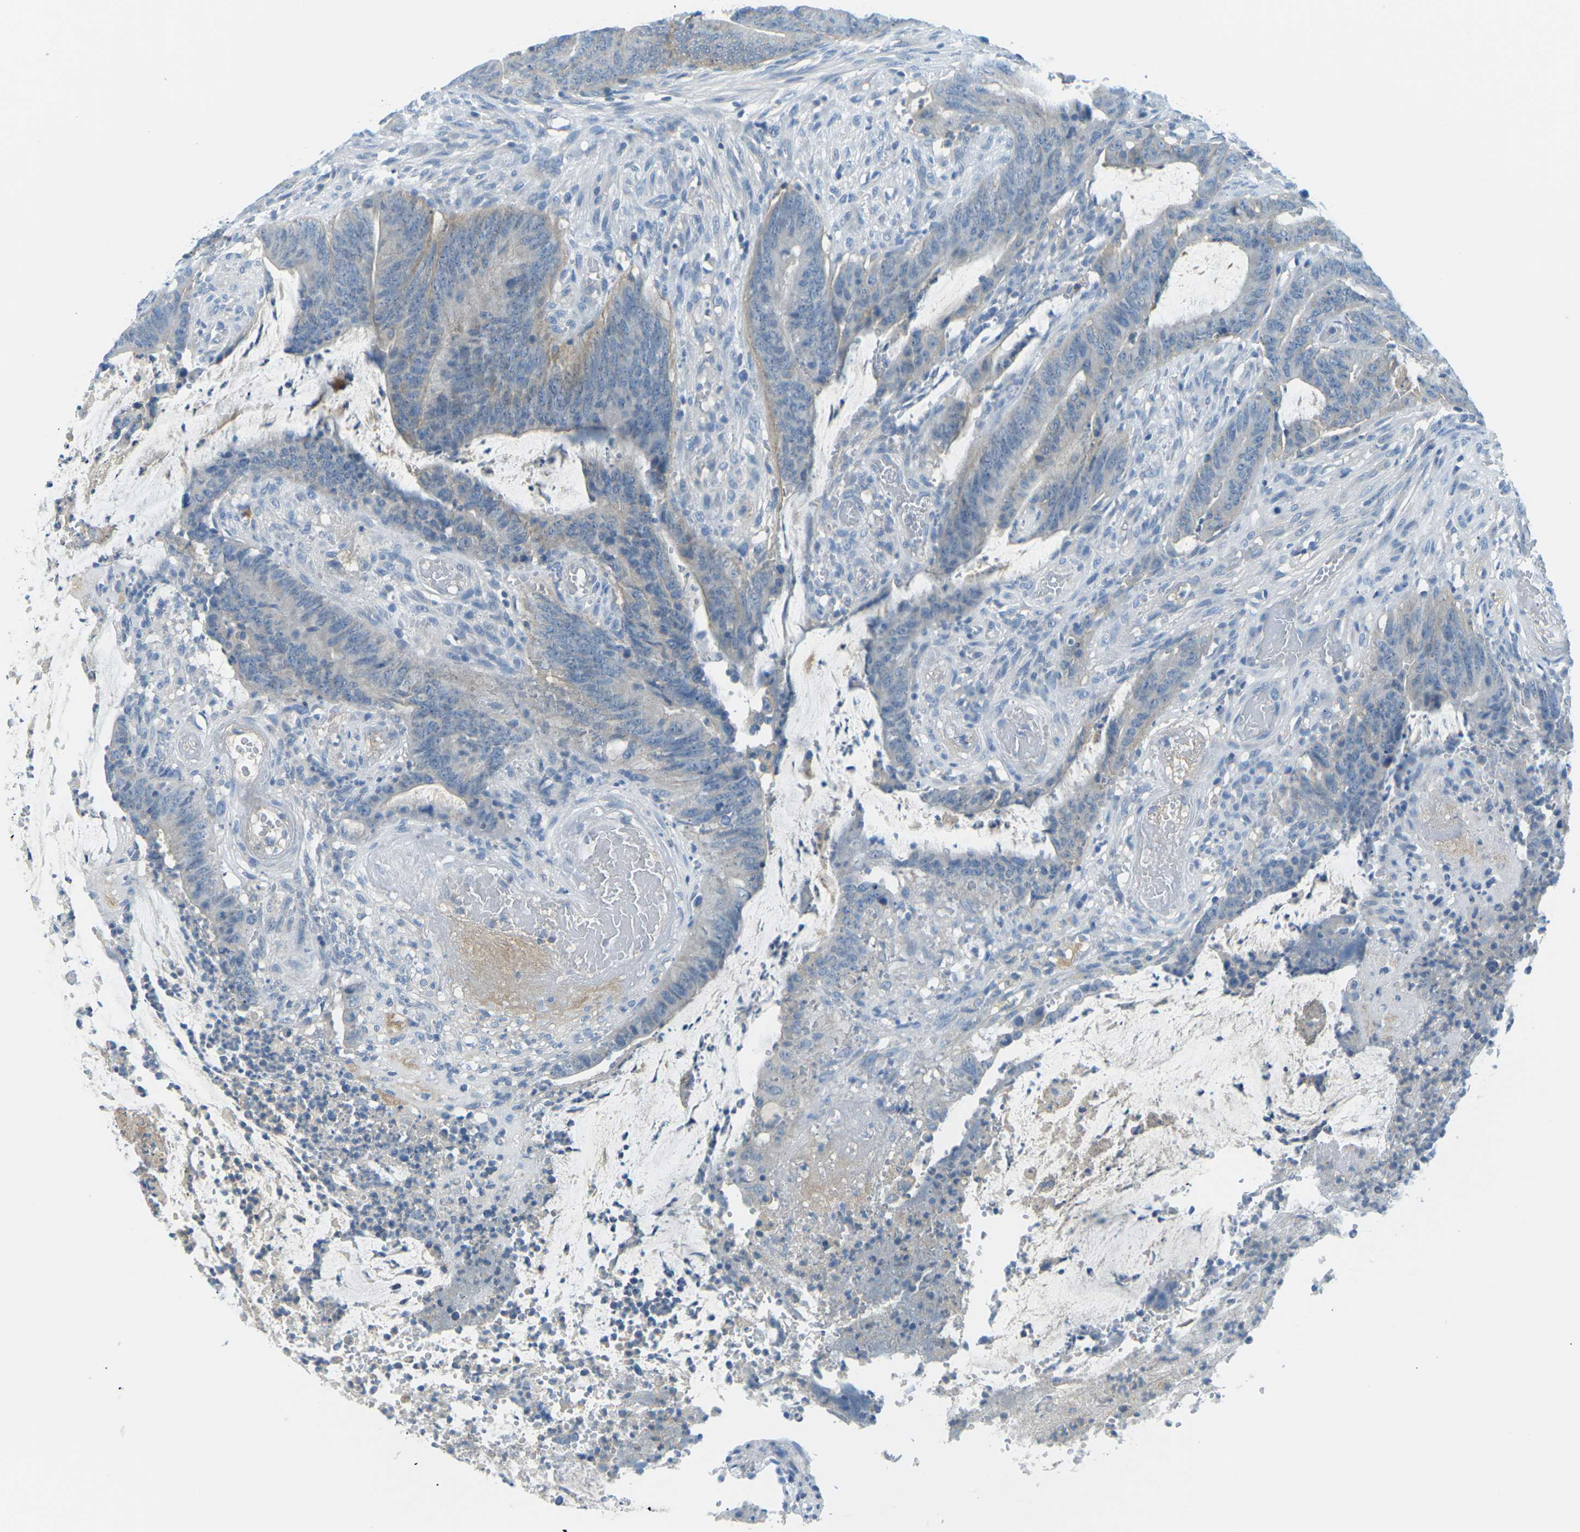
{"staining": {"intensity": "negative", "quantity": "none", "location": "none"}, "tissue": "colorectal cancer", "cell_type": "Tumor cells", "image_type": "cancer", "snomed": [{"axis": "morphology", "description": "Adenocarcinoma, NOS"}, {"axis": "topography", "description": "Rectum"}], "caption": "The photomicrograph displays no significant positivity in tumor cells of colorectal cancer.", "gene": "CD47", "patient": {"sex": "female", "age": 66}}